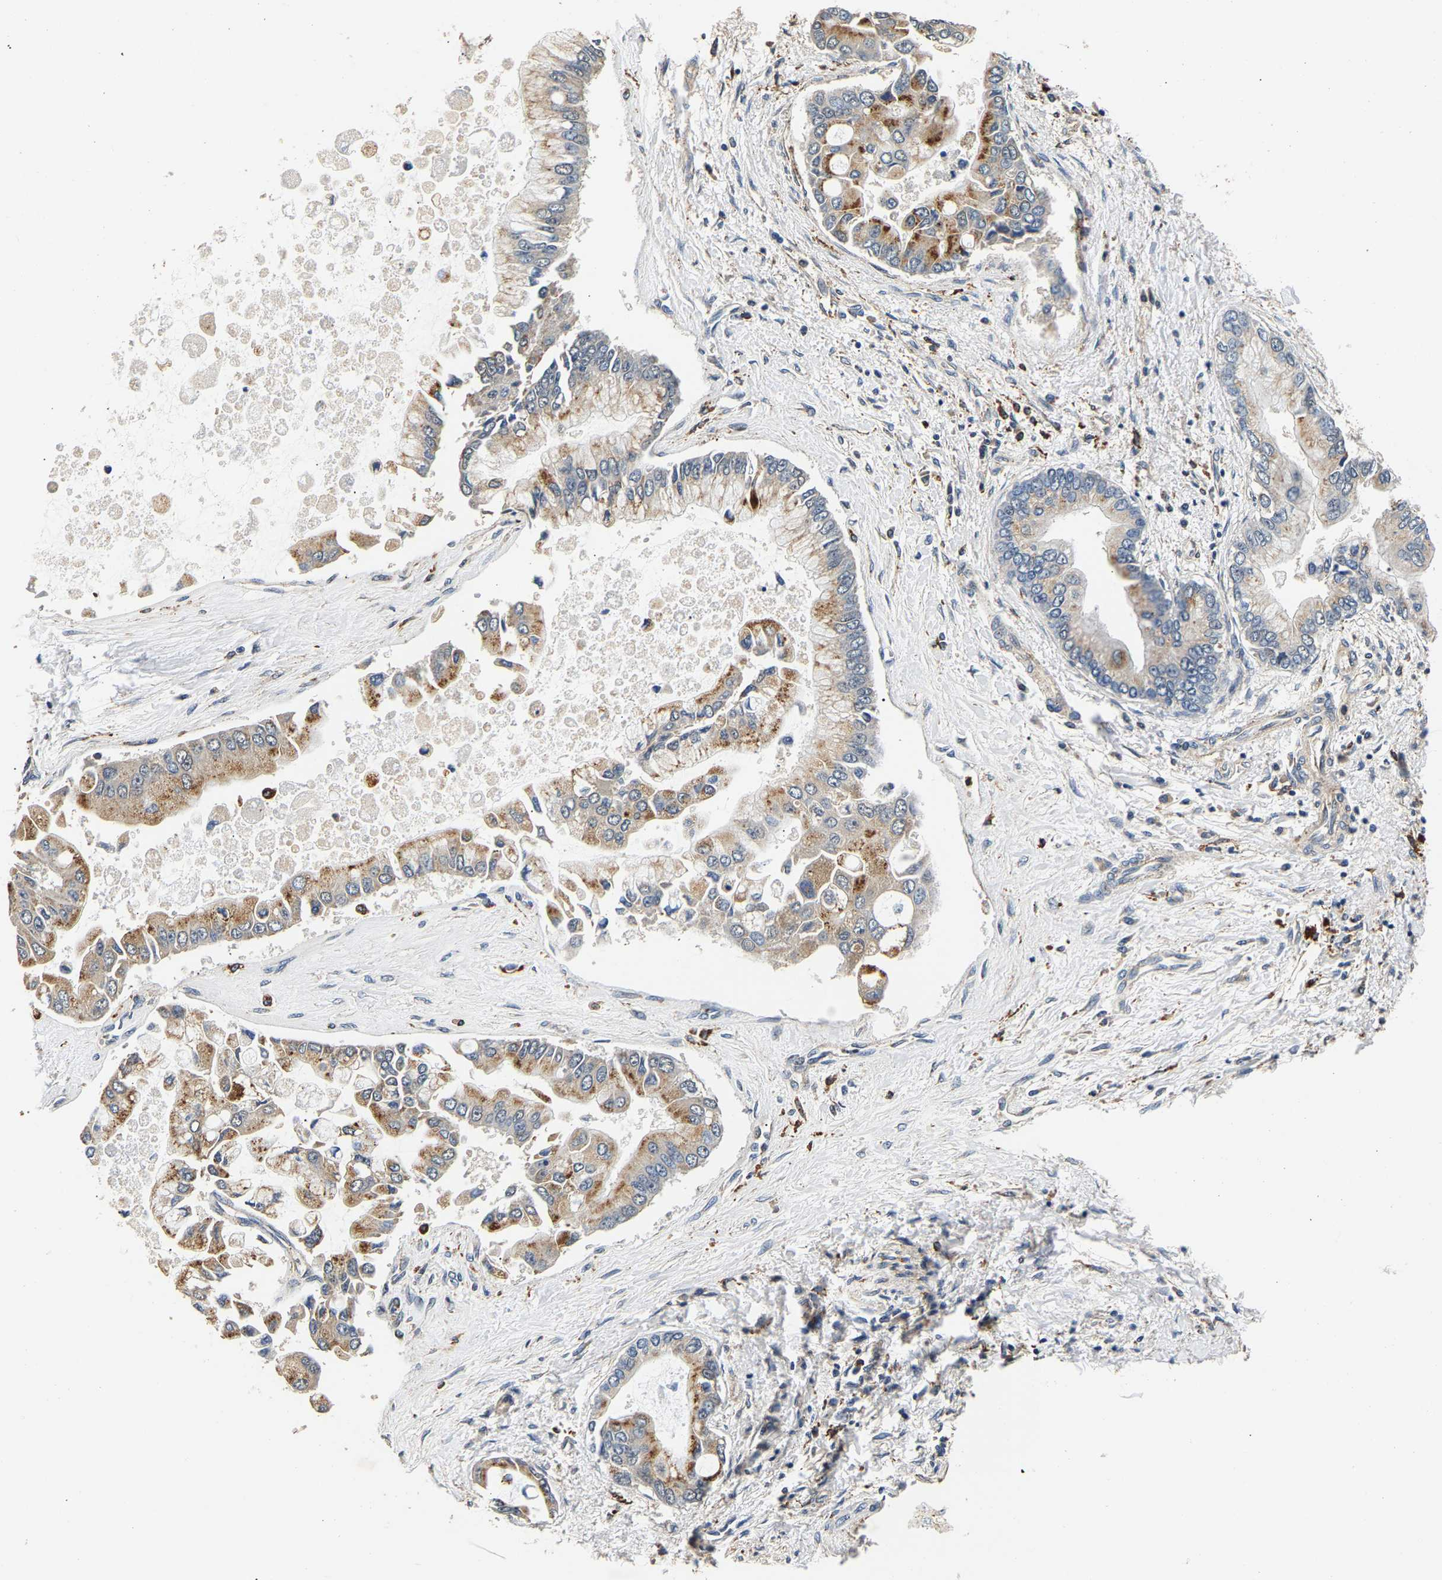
{"staining": {"intensity": "moderate", "quantity": ">75%", "location": "cytoplasmic/membranous"}, "tissue": "liver cancer", "cell_type": "Tumor cells", "image_type": "cancer", "snomed": [{"axis": "morphology", "description": "Cholangiocarcinoma"}, {"axis": "topography", "description": "Liver"}], "caption": "Immunohistochemistry of liver cancer (cholangiocarcinoma) demonstrates medium levels of moderate cytoplasmic/membranous staining in approximately >75% of tumor cells. The protein of interest is shown in brown color, while the nuclei are stained blue.", "gene": "SMU1", "patient": {"sex": "male", "age": 50}}